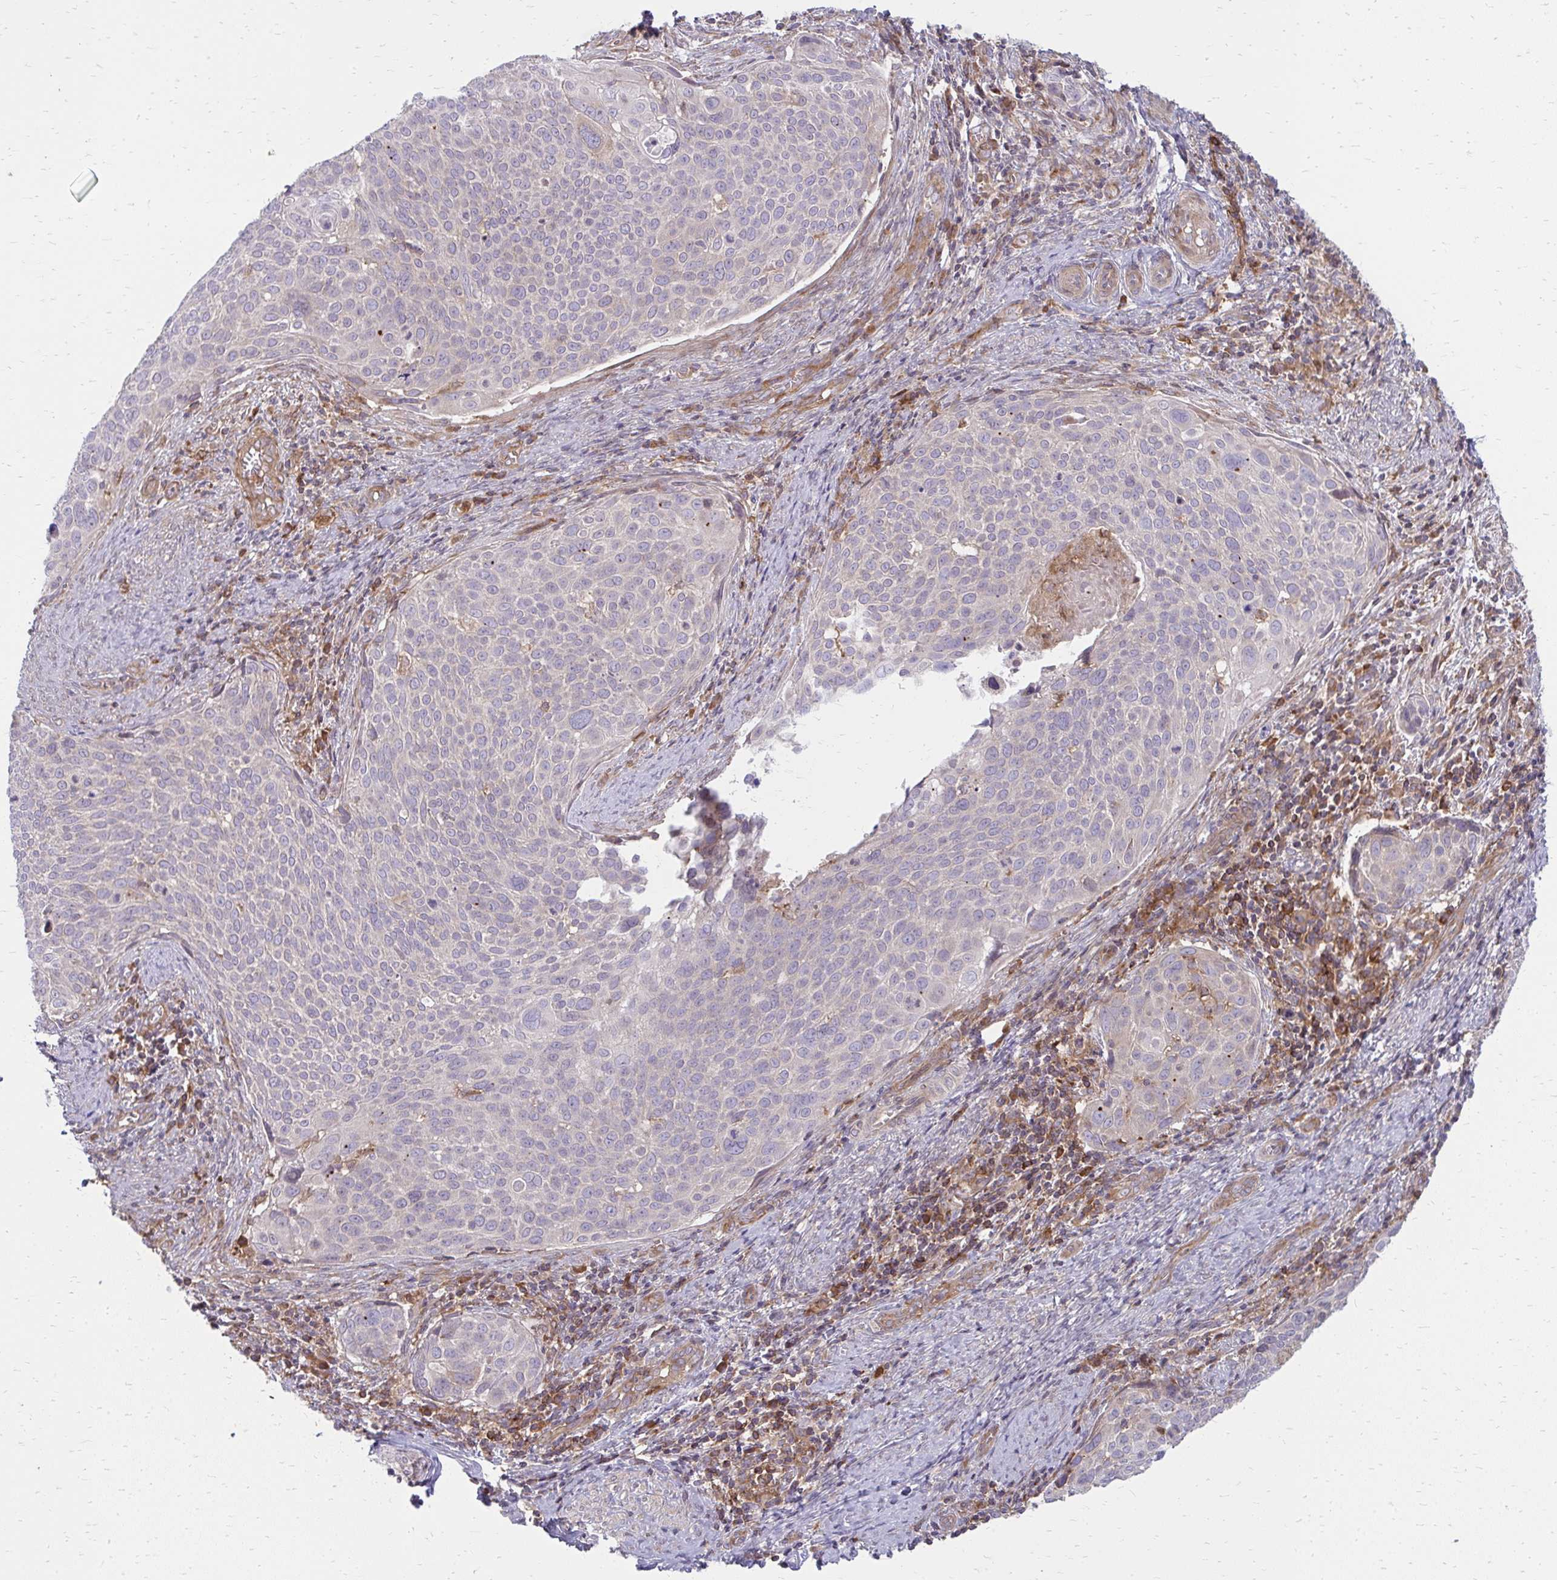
{"staining": {"intensity": "negative", "quantity": "none", "location": "none"}, "tissue": "cervical cancer", "cell_type": "Tumor cells", "image_type": "cancer", "snomed": [{"axis": "morphology", "description": "Squamous cell carcinoma, NOS"}, {"axis": "topography", "description": "Cervix"}], "caption": "The IHC micrograph has no significant positivity in tumor cells of cervical cancer tissue. Nuclei are stained in blue.", "gene": "ASAP1", "patient": {"sex": "female", "age": 39}}